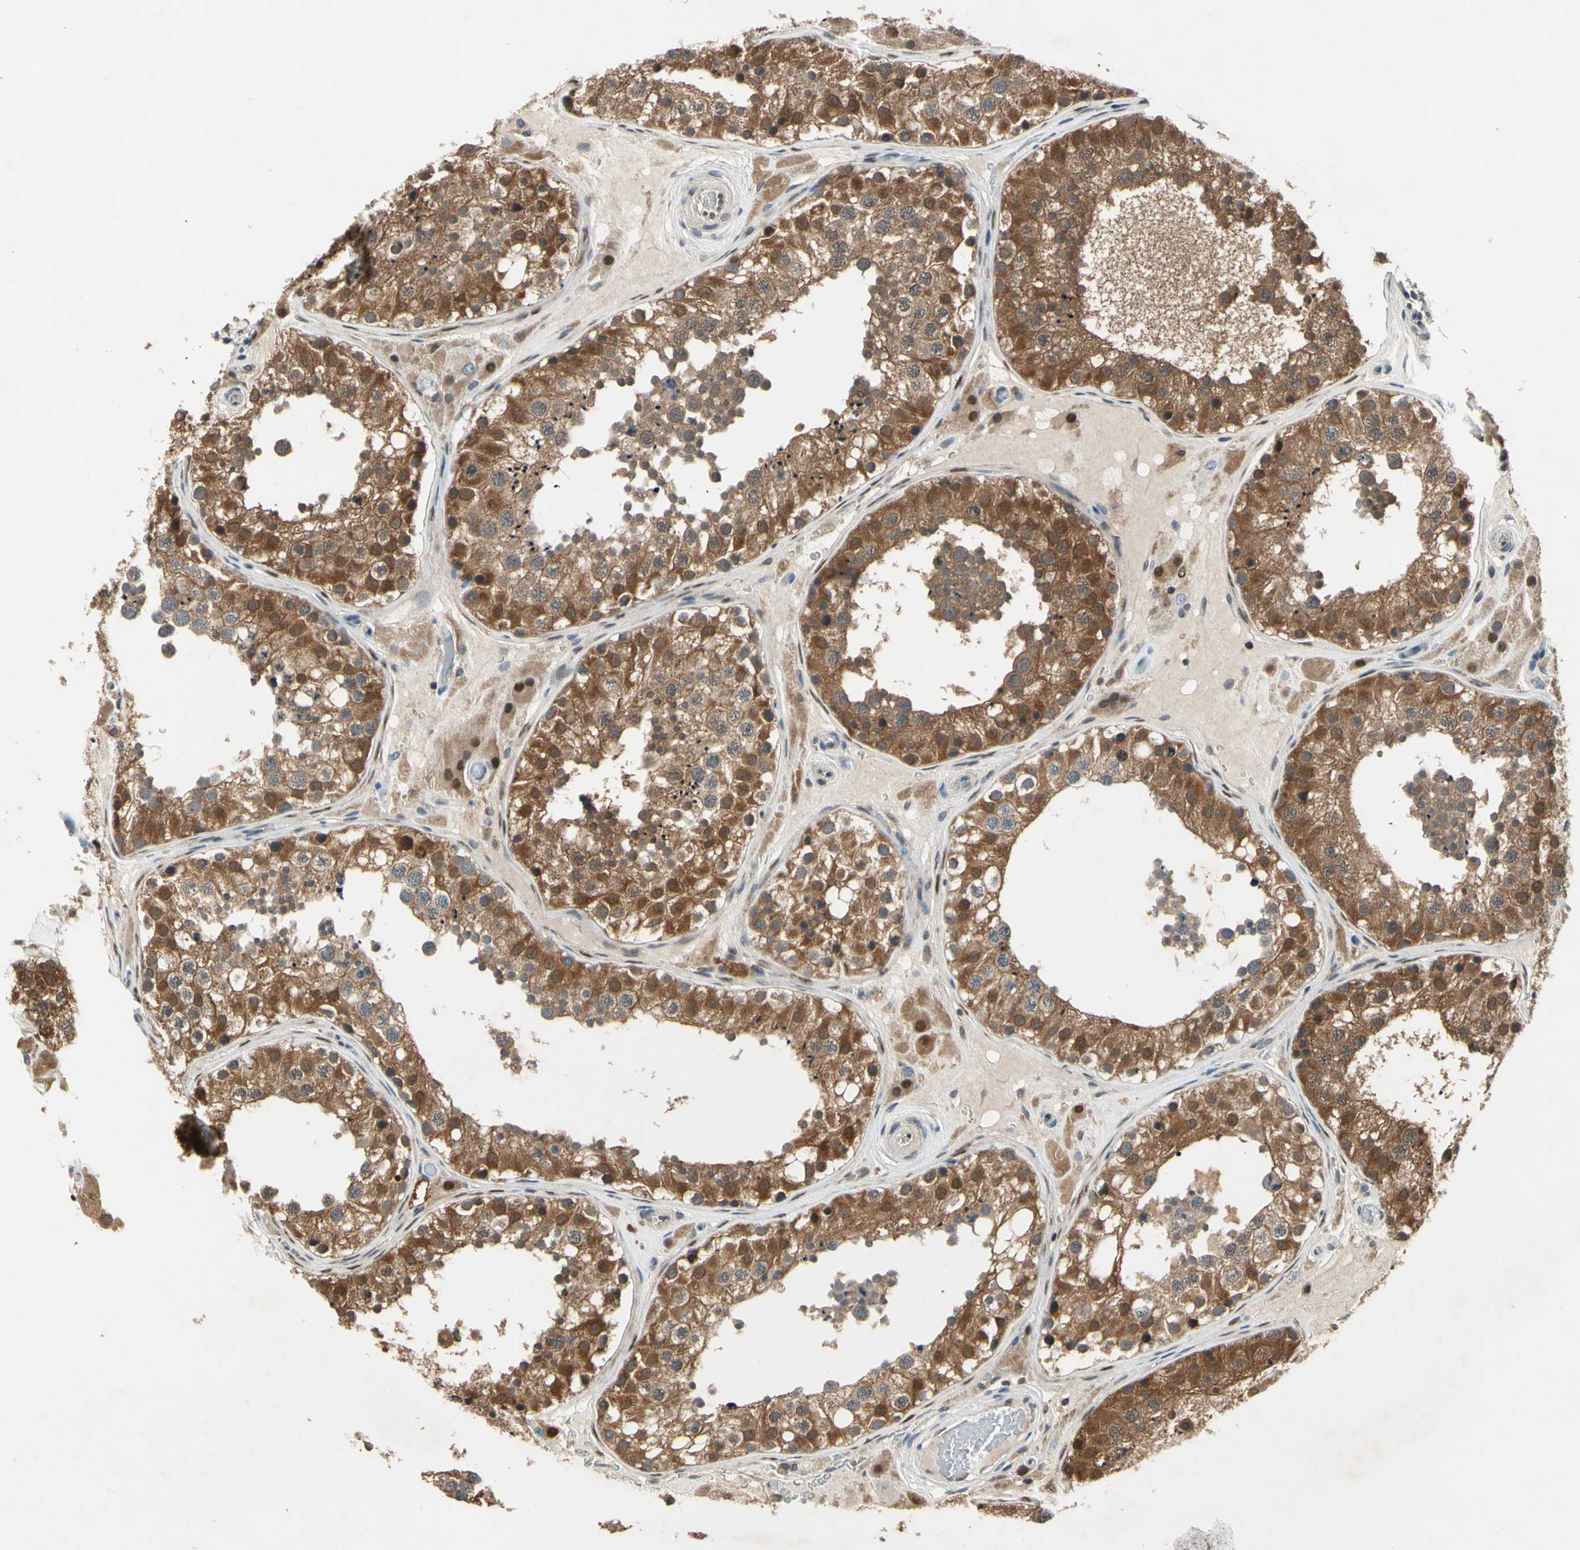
{"staining": {"intensity": "moderate", "quantity": ">75%", "location": "cytoplasmic/membranous"}, "tissue": "testis", "cell_type": "Cells in seminiferous ducts", "image_type": "normal", "snomed": [{"axis": "morphology", "description": "Normal tissue, NOS"}, {"axis": "topography", "description": "Testis"}], "caption": "Immunohistochemistry micrograph of benign testis: testis stained using IHC reveals medium levels of moderate protein expression localized specifically in the cytoplasmic/membranous of cells in seminiferous ducts, appearing as a cytoplasmic/membranous brown color.", "gene": "GSR", "patient": {"sex": "male", "age": 26}}